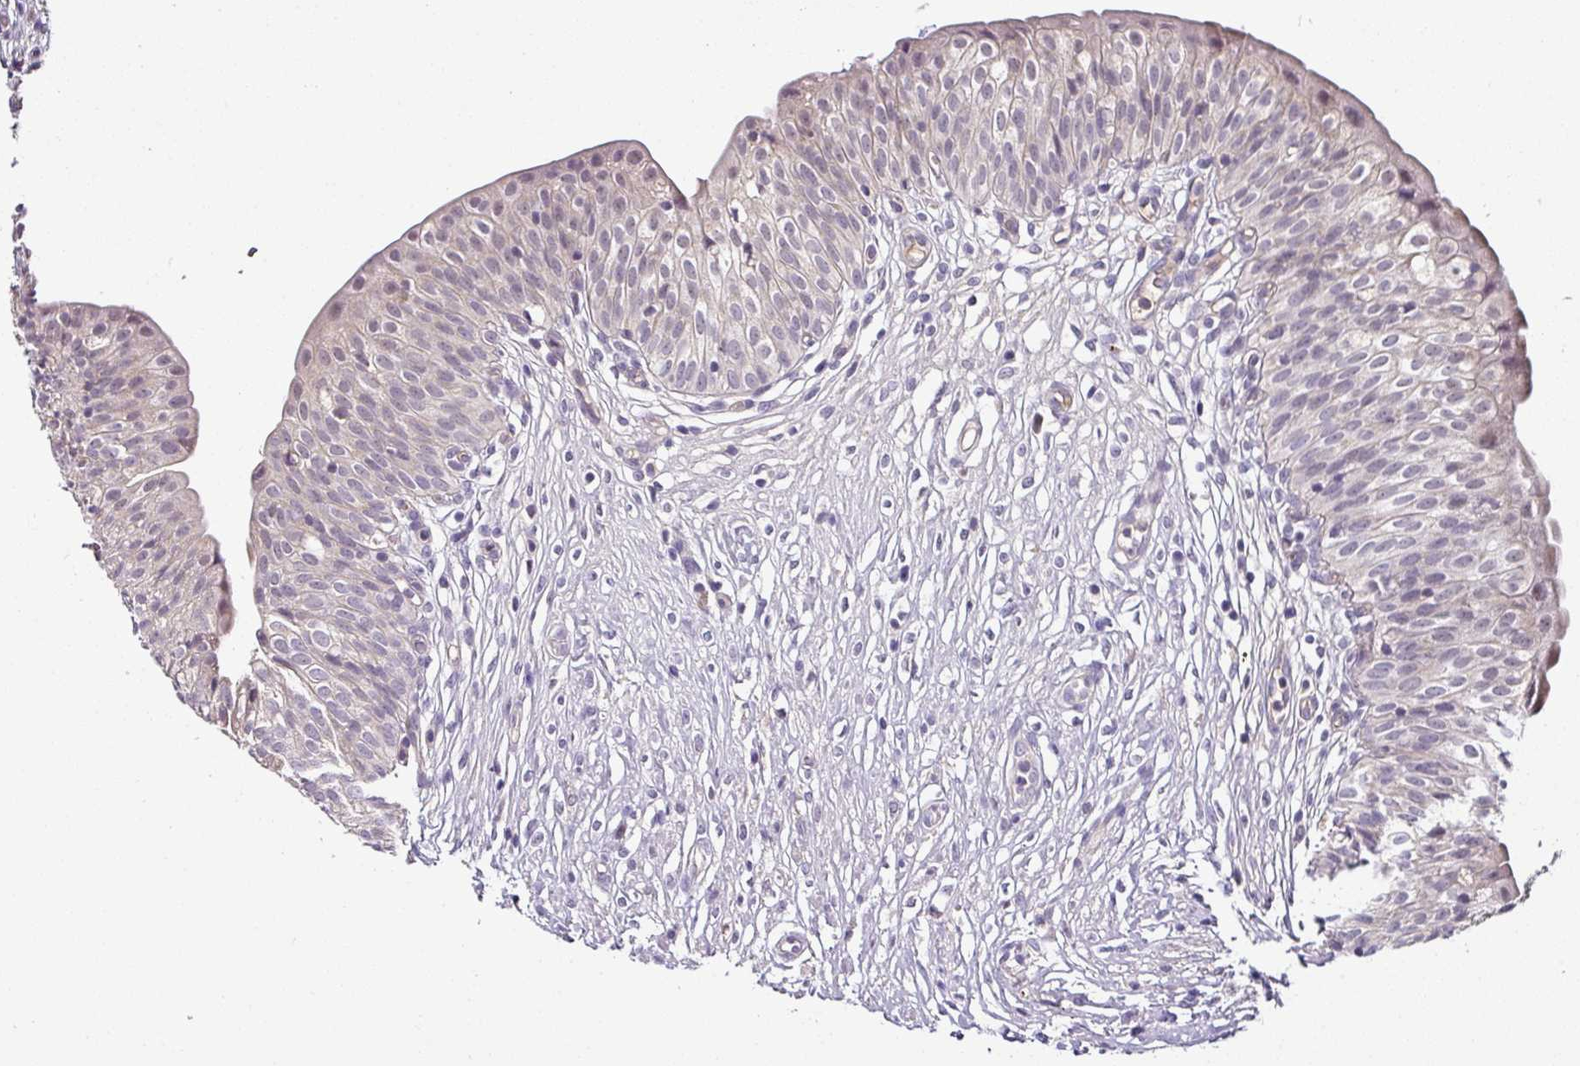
{"staining": {"intensity": "negative", "quantity": "none", "location": "none"}, "tissue": "urinary bladder", "cell_type": "Urothelial cells", "image_type": "normal", "snomed": [{"axis": "morphology", "description": "Normal tissue, NOS"}, {"axis": "topography", "description": "Urinary bladder"}], "caption": "A high-resolution histopathology image shows immunohistochemistry (IHC) staining of benign urinary bladder, which shows no significant staining in urothelial cells. (DAB (3,3'-diaminobenzidine) IHC, high magnification).", "gene": "NAPSA", "patient": {"sex": "male", "age": 55}}